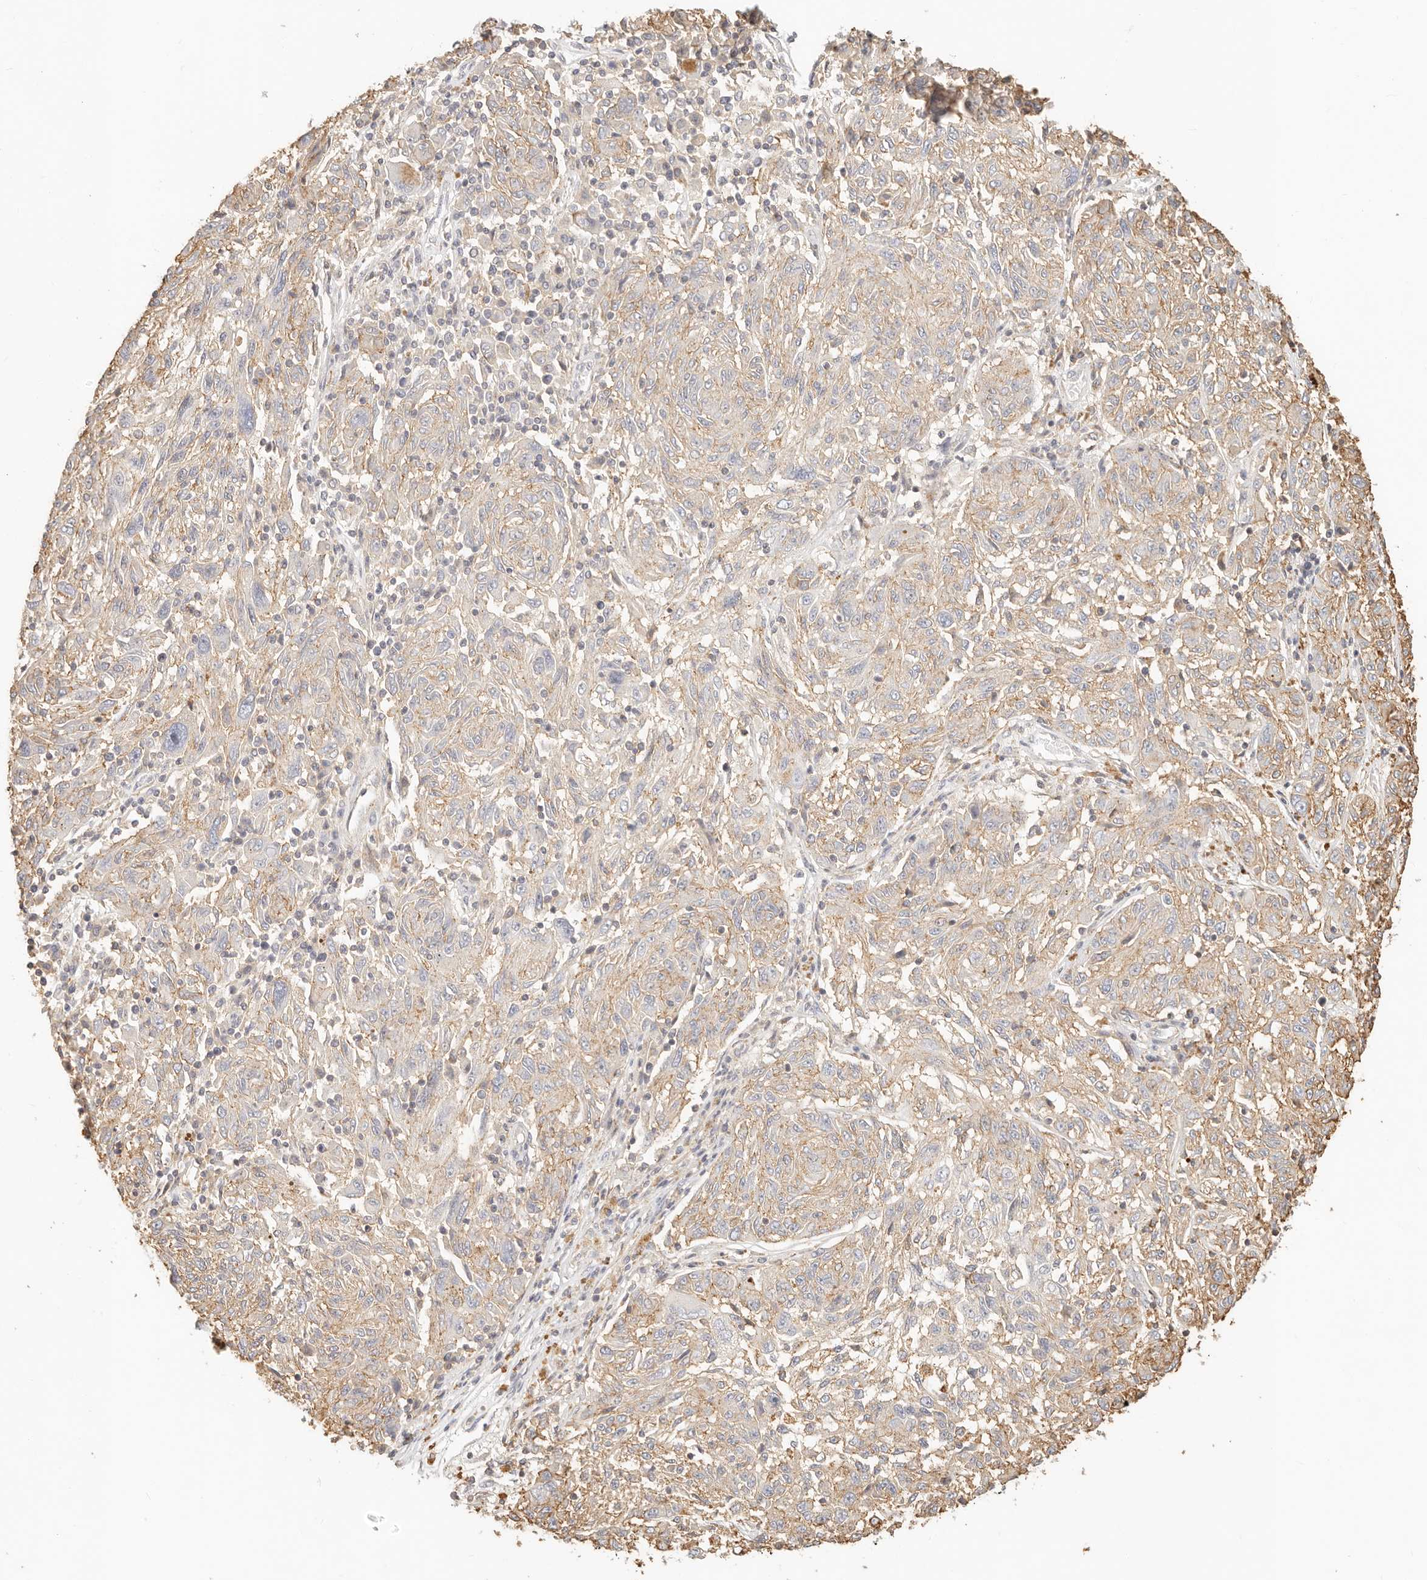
{"staining": {"intensity": "weak", "quantity": "25%-75%", "location": "cytoplasmic/membranous"}, "tissue": "melanoma", "cell_type": "Tumor cells", "image_type": "cancer", "snomed": [{"axis": "morphology", "description": "Malignant melanoma, NOS"}, {"axis": "topography", "description": "Skin"}], "caption": "Human malignant melanoma stained with a protein marker reveals weak staining in tumor cells.", "gene": "CNMD", "patient": {"sex": "male", "age": 53}}